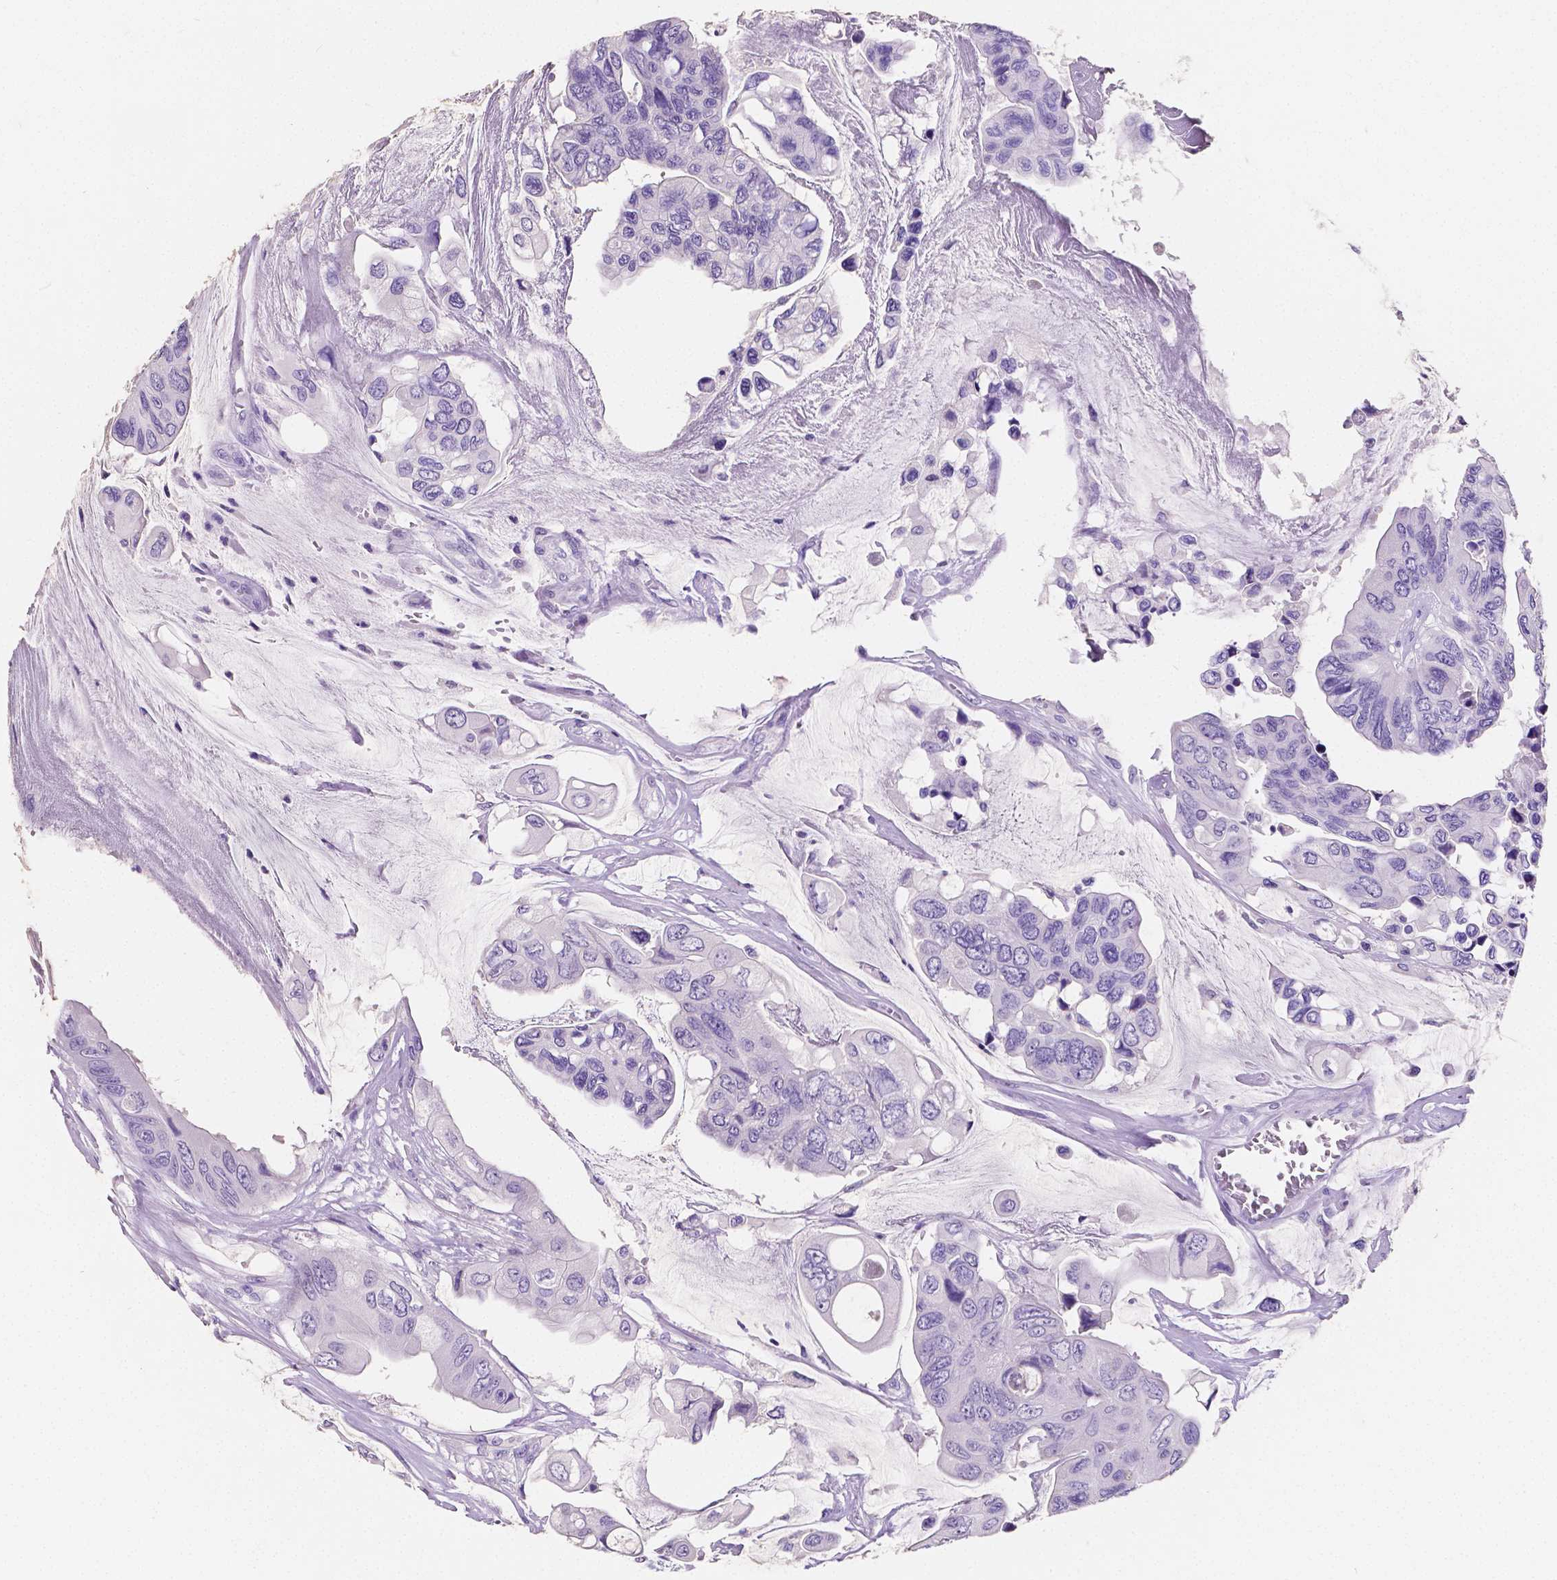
{"staining": {"intensity": "negative", "quantity": "none", "location": "none"}, "tissue": "colorectal cancer", "cell_type": "Tumor cells", "image_type": "cancer", "snomed": [{"axis": "morphology", "description": "Adenocarcinoma, NOS"}, {"axis": "topography", "description": "Rectum"}], "caption": "DAB immunohistochemical staining of colorectal cancer exhibits no significant positivity in tumor cells.", "gene": "SATB2", "patient": {"sex": "male", "age": 63}}